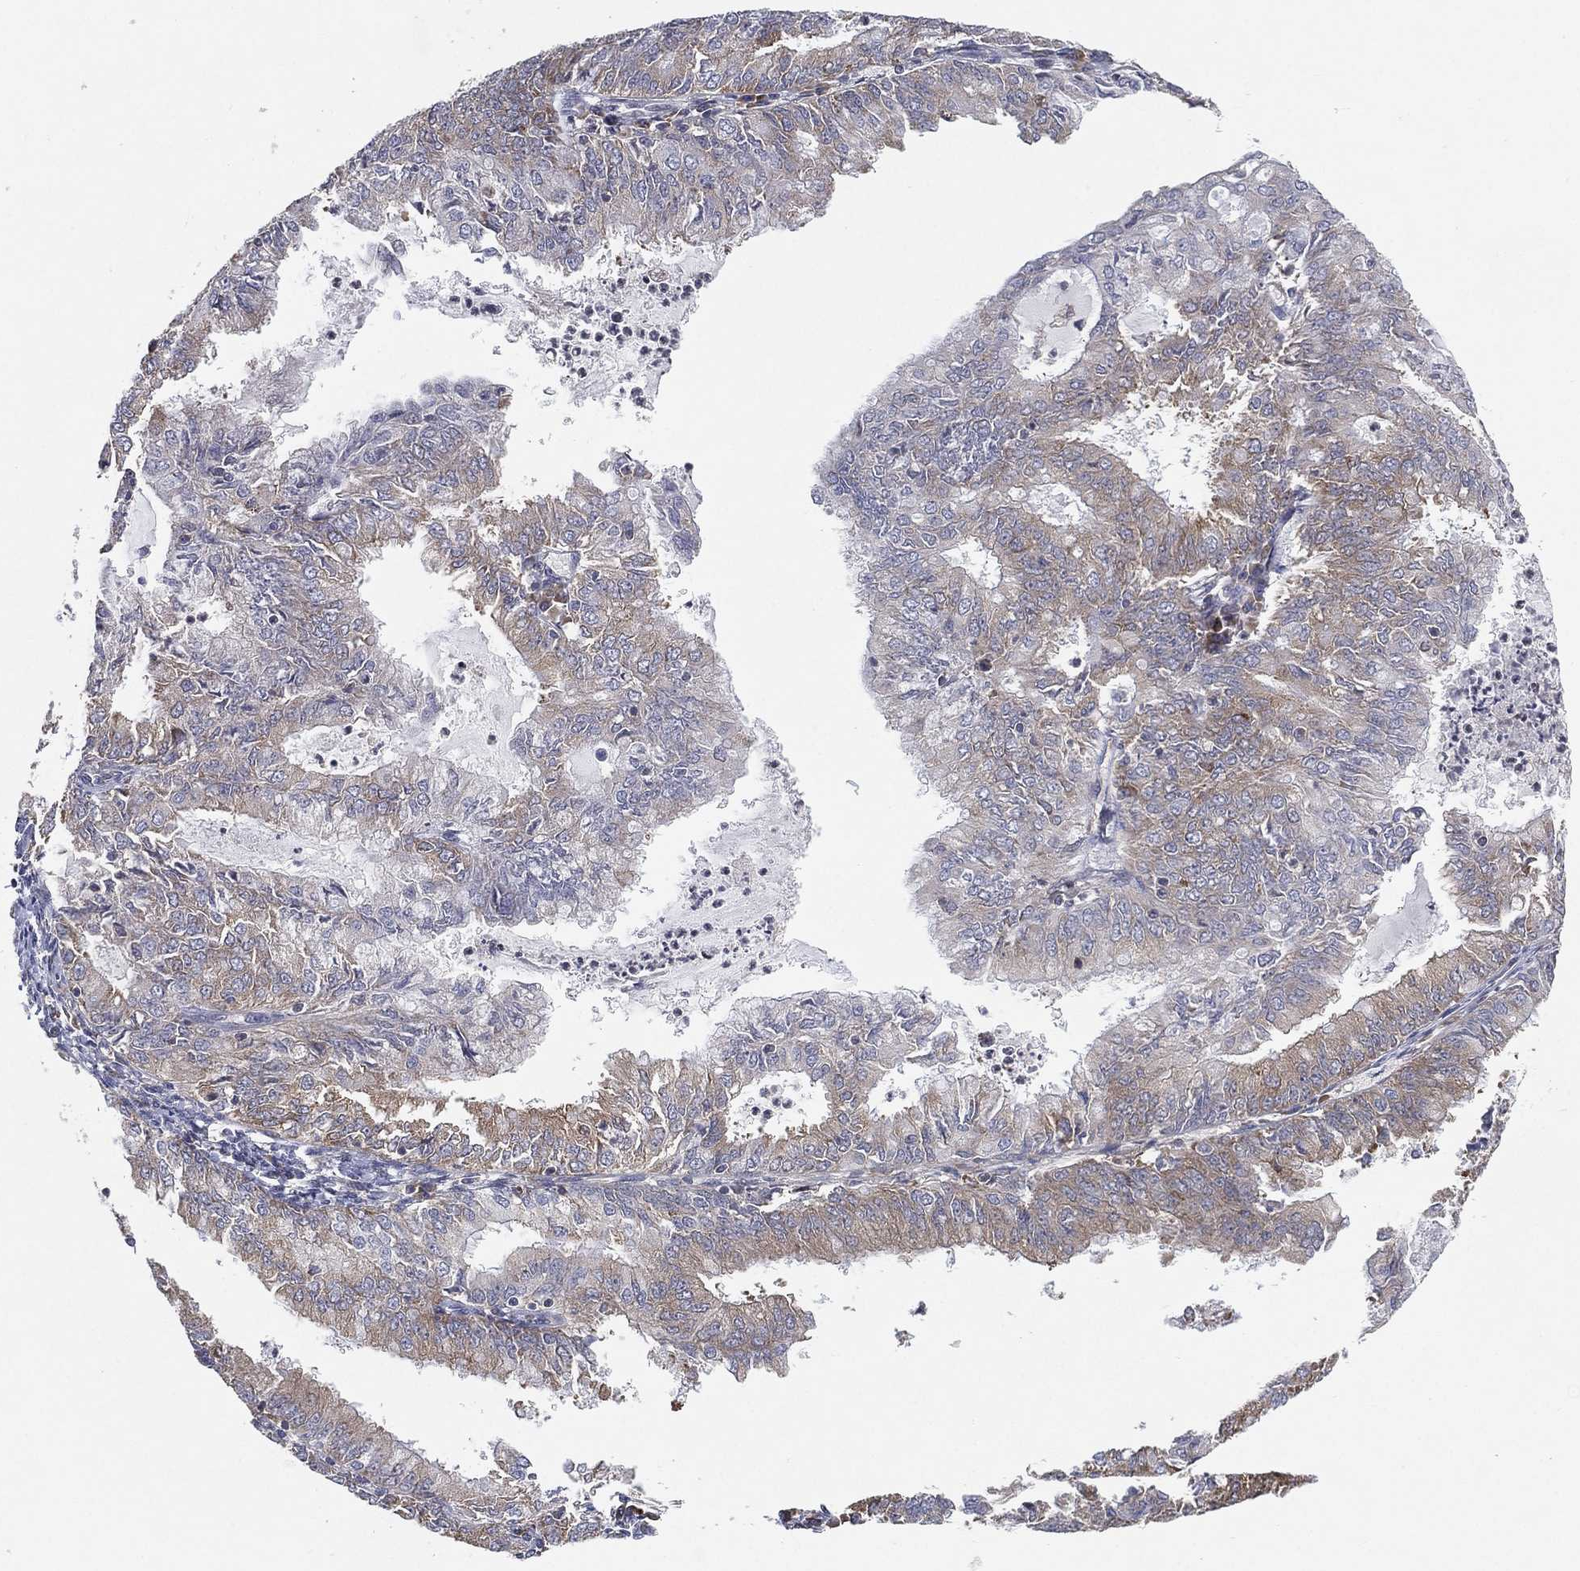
{"staining": {"intensity": "weak", "quantity": "<25%", "location": "cytoplasmic/membranous"}, "tissue": "endometrial cancer", "cell_type": "Tumor cells", "image_type": "cancer", "snomed": [{"axis": "morphology", "description": "Adenocarcinoma, NOS"}, {"axis": "topography", "description": "Endometrium"}], "caption": "Protein analysis of adenocarcinoma (endometrial) shows no significant expression in tumor cells.", "gene": "TMTC4", "patient": {"sex": "female", "age": 57}}